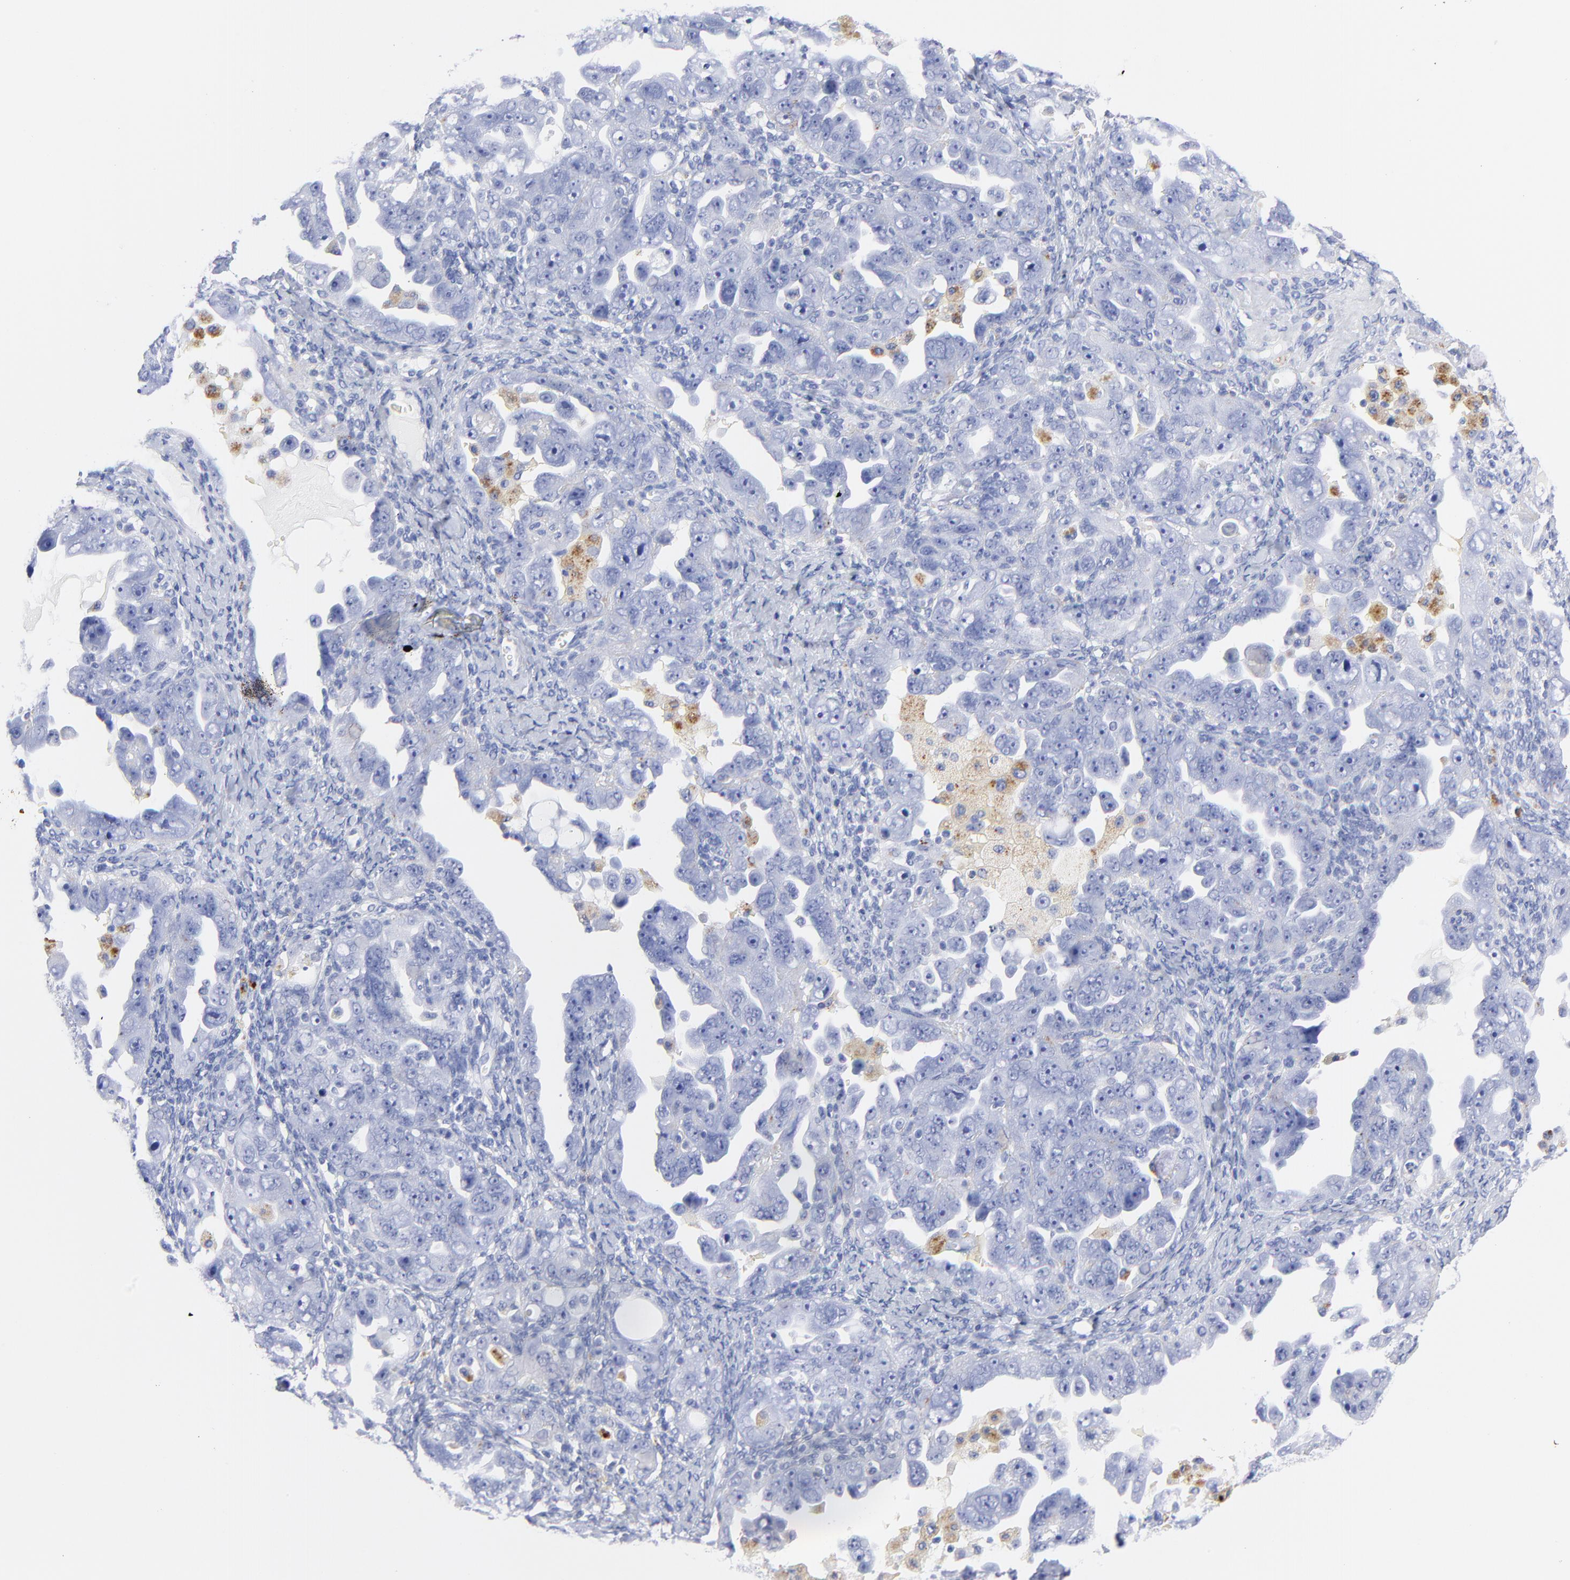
{"staining": {"intensity": "negative", "quantity": "none", "location": "none"}, "tissue": "ovarian cancer", "cell_type": "Tumor cells", "image_type": "cancer", "snomed": [{"axis": "morphology", "description": "Cystadenocarcinoma, serous, NOS"}, {"axis": "topography", "description": "Ovary"}], "caption": "A micrograph of human serous cystadenocarcinoma (ovarian) is negative for staining in tumor cells.", "gene": "CPVL", "patient": {"sex": "female", "age": 66}}